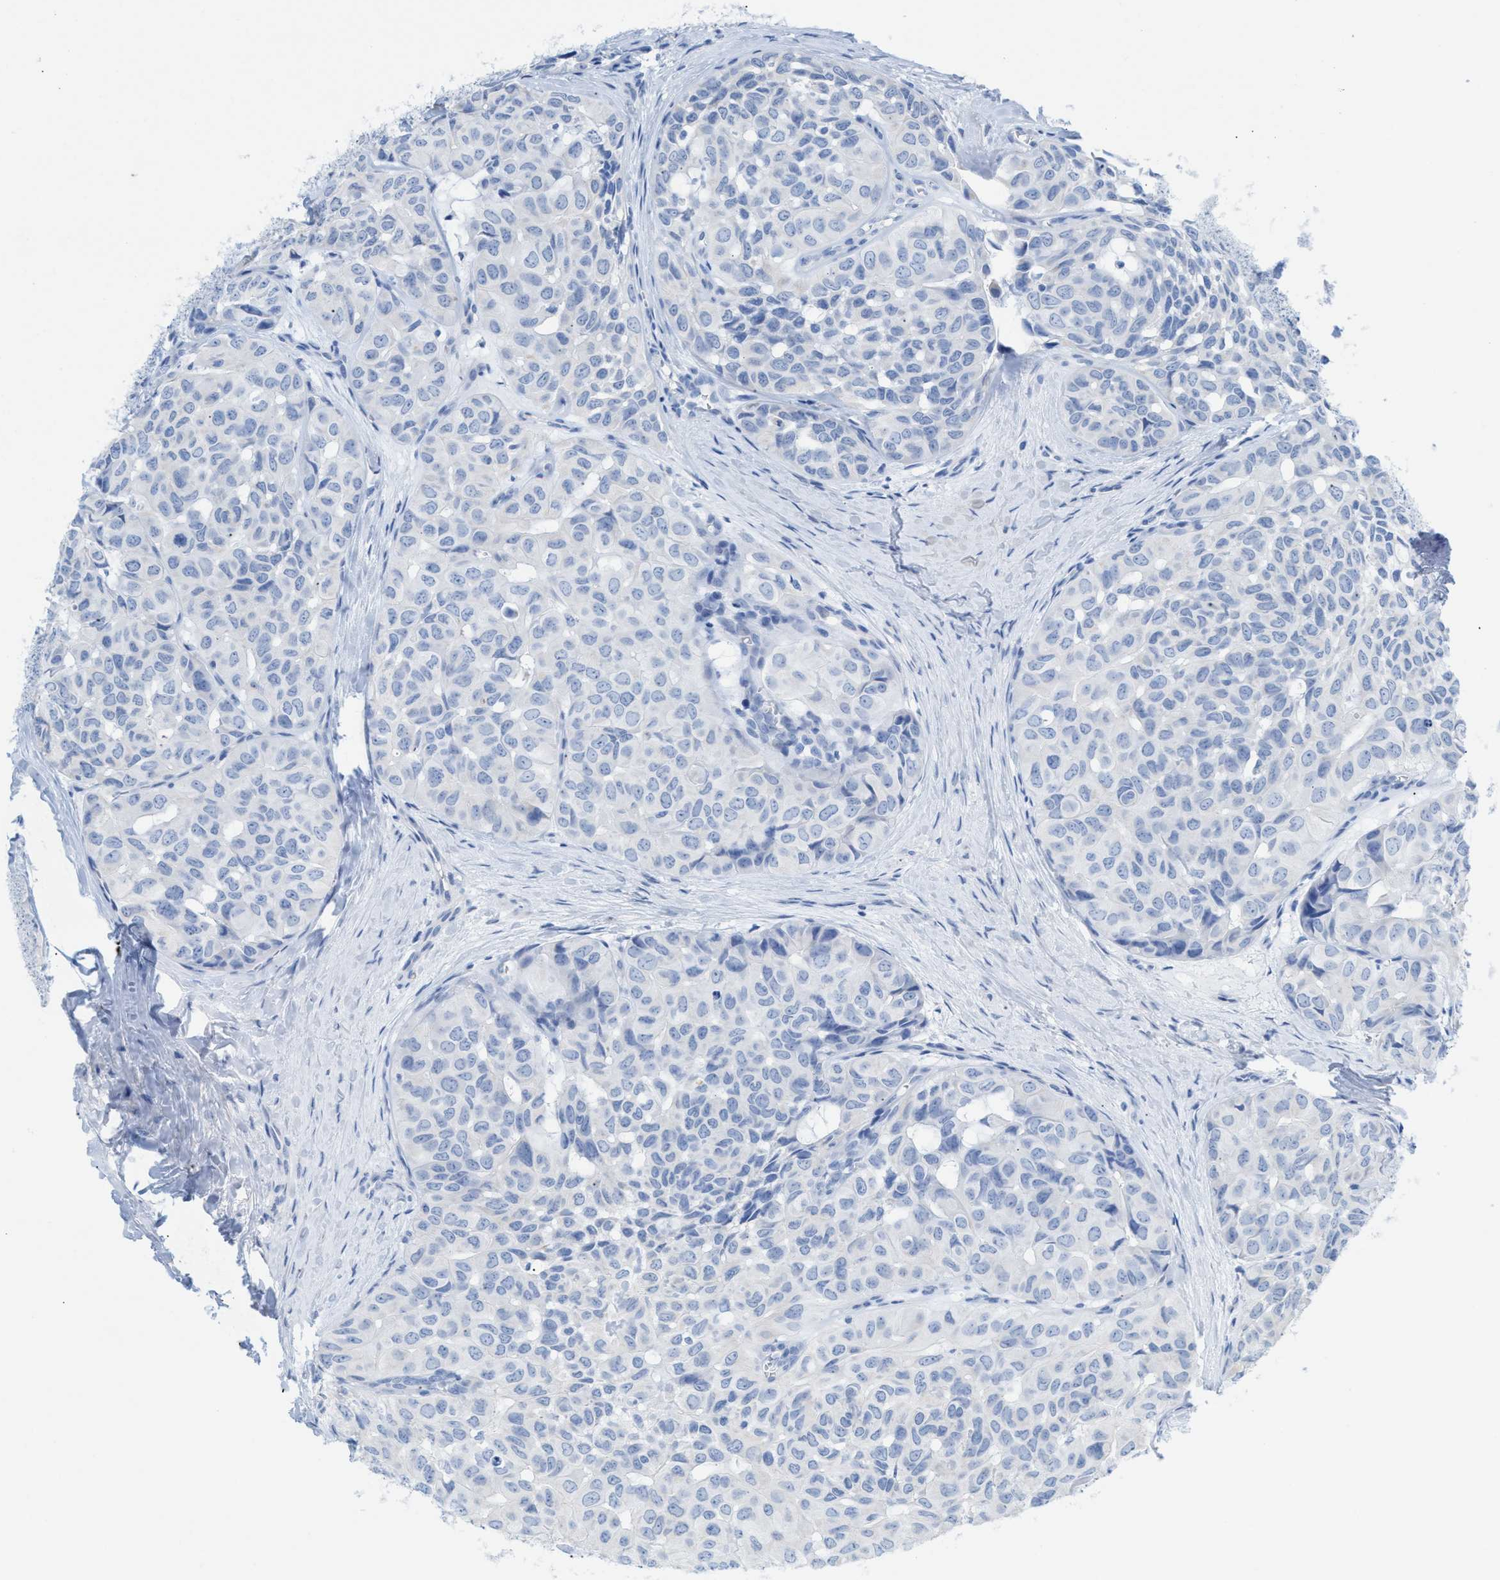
{"staining": {"intensity": "negative", "quantity": "none", "location": "none"}, "tissue": "head and neck cancer", "cell_type": "Tumor cells", "image_type": "cancer", "snomed": [{"axis": "morphology", "description": "Adenocarcinoma, NOS"}, {"axis": "topography", "description": "Salivary gland, NOS"}, {"axis": "topography", "description": "Head-Neck"}], "caption": "Adenocarcinoma (head and neck) stained for a protein using IHC demonstrates no positivity tumor cells.", "gene": "ANKFN1", "patient": {"sex": "female", "age": 76}}